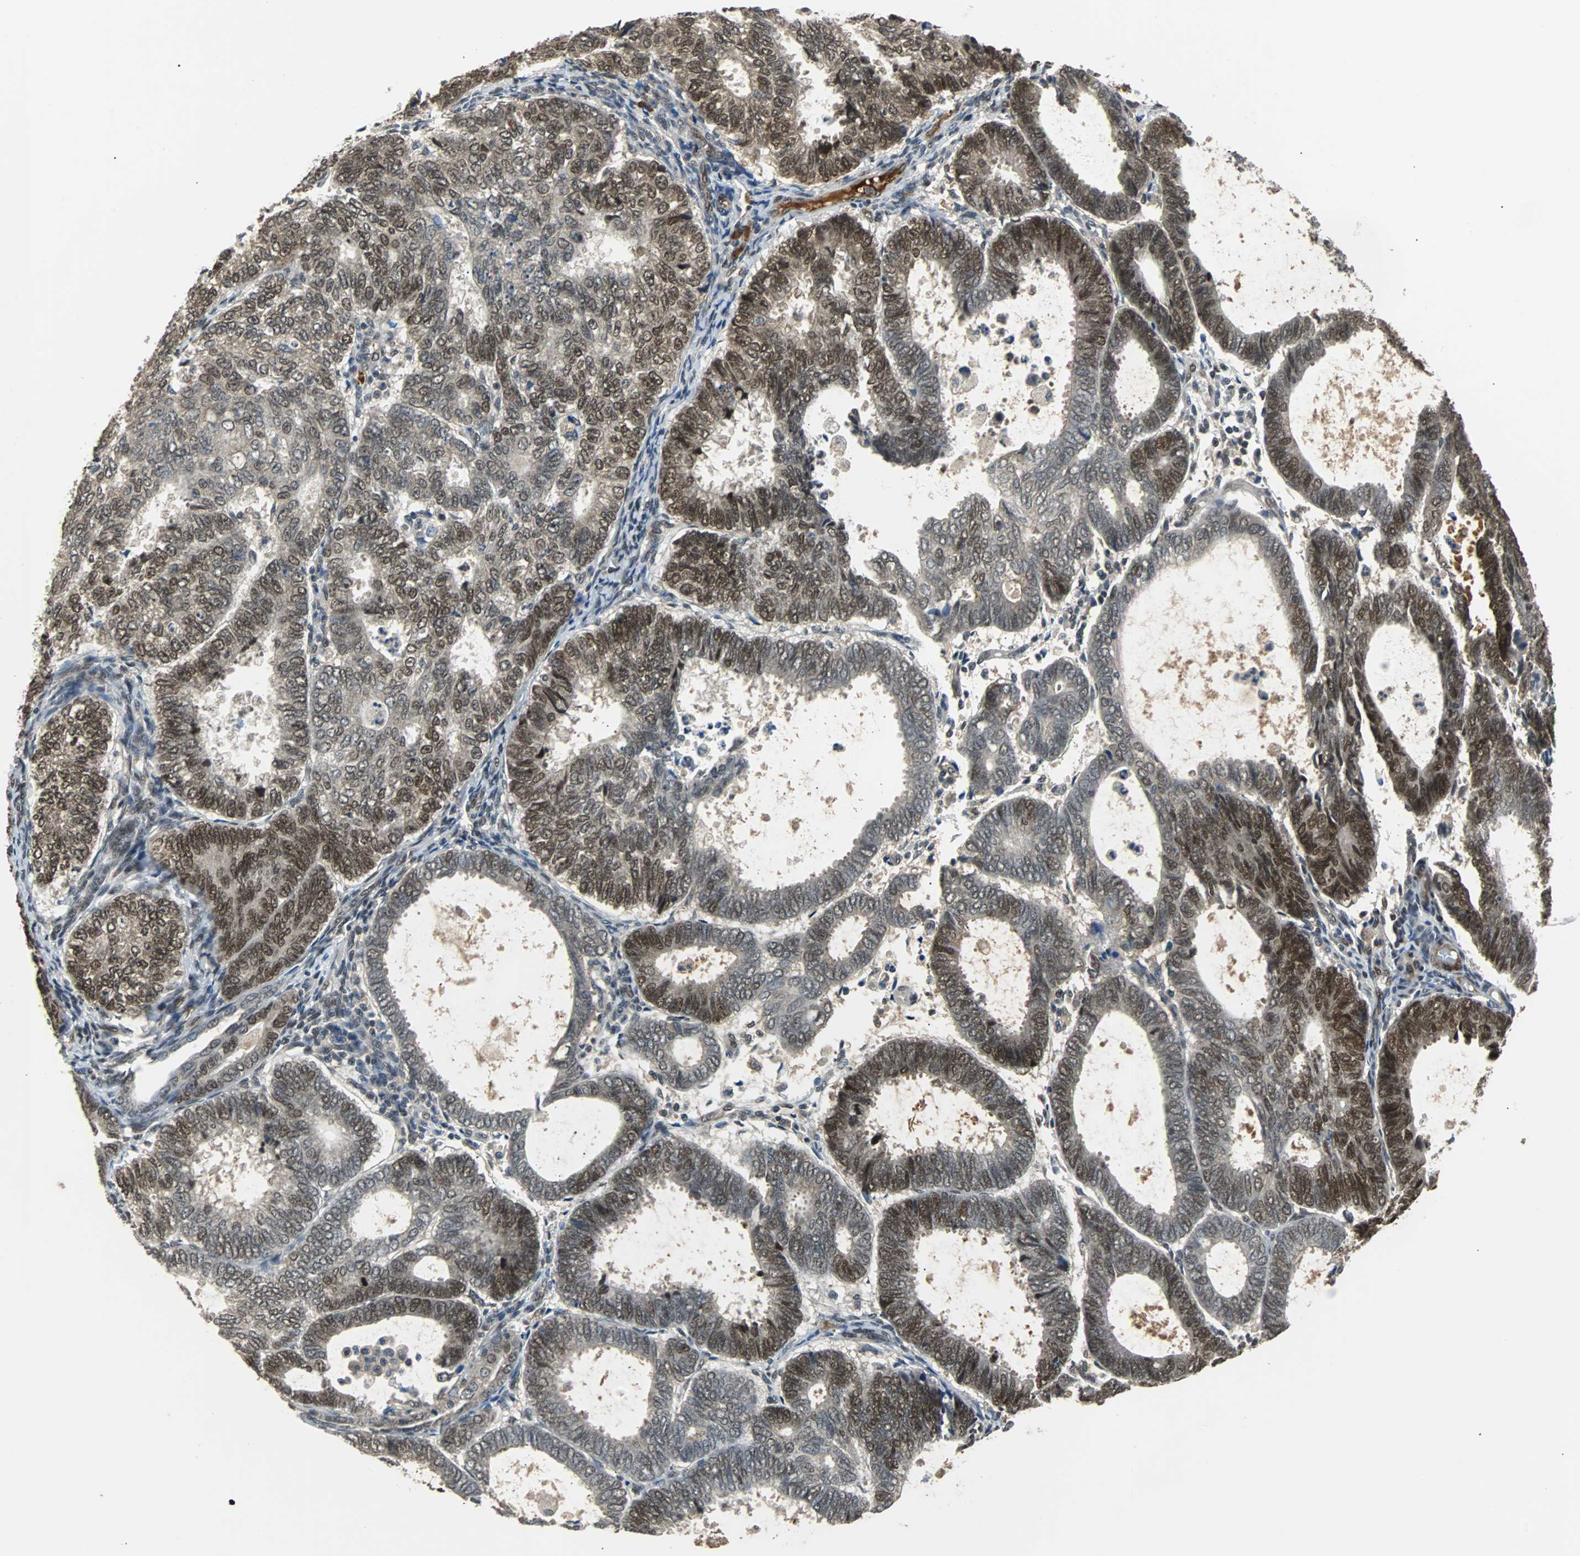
{"staining": {"intensity": "strong", "quantity": ">75%", "location": "nuclear"}, "tissue": "endometrial cancer", "cell_type": "Tumor cells", "image_type": "cancer", "snomed": [{"axis": "morphology", "description": "Adenocarcinoma, NOS"}, {"axis": "topography", "description": "Uterus"}], "caption": "Endometrial cancer (adenocarcinoma) was stained to show a protein in brown. There is high levels of strong nuclear expression in about >75% of tumor cells. (brown staining indicates protein expression, while blue staining denotes nuclei).", "gene": "PHC1", "patient": {"sex": "female", "age": 60}}